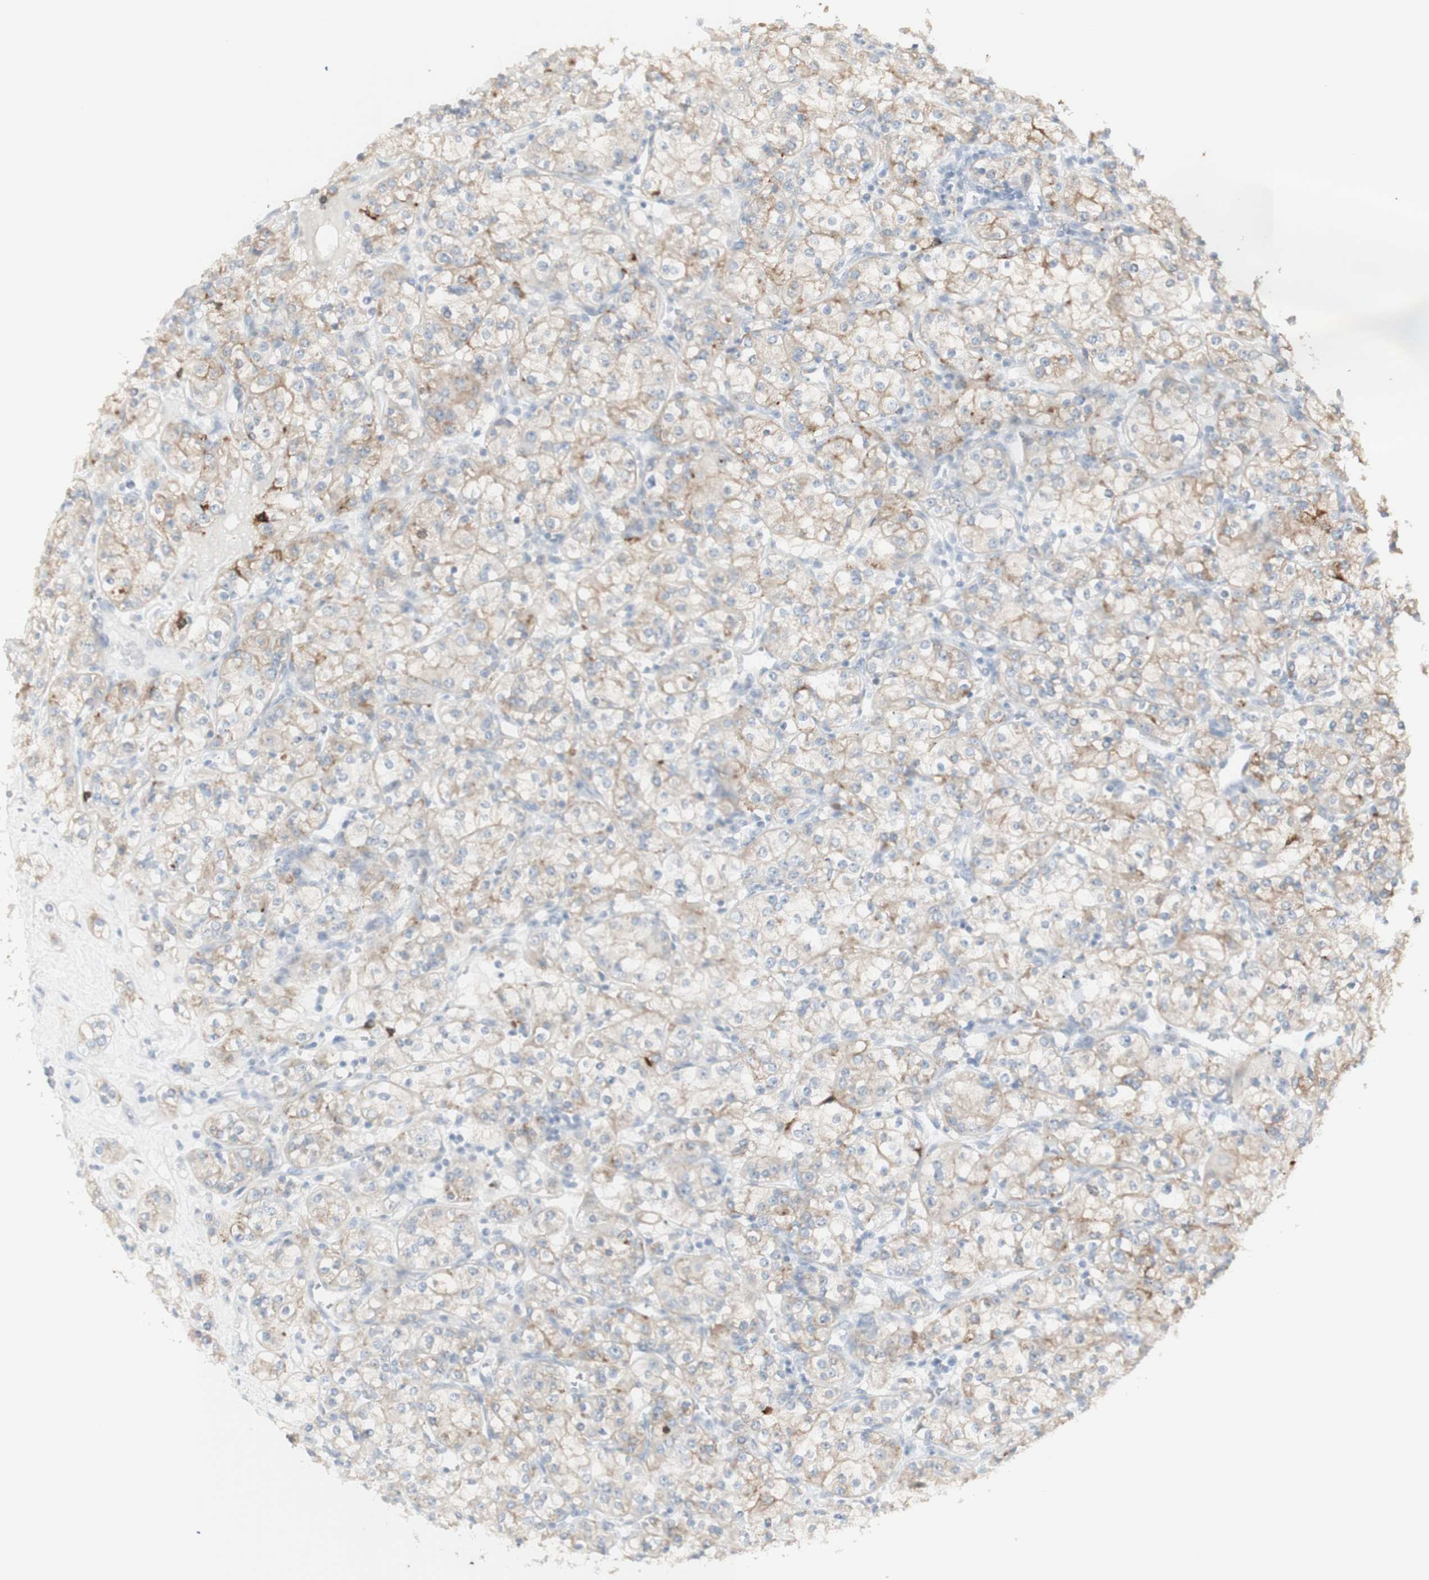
{"staining": {"intensity": "moderate", "quantity": "25%-75%", "location": "cytoplasmic/membranous"}, "tissue": "renal cancer", "cell_type": "Tumor cells", "image_type": "cancer", "snomed": [{"axis": "morphology", "description": "Adenocarcinoma, NOS"}, {"axis": "topography", "description": "Kidney"}], "caption": "The histopathology image exhibits a brown stain indicating the presence of a protein in the cytoplasmic/membranous of tumor cells in renal cancer.", "gene": "NDST4", "patient": {"sex": "male", "age": 77}}